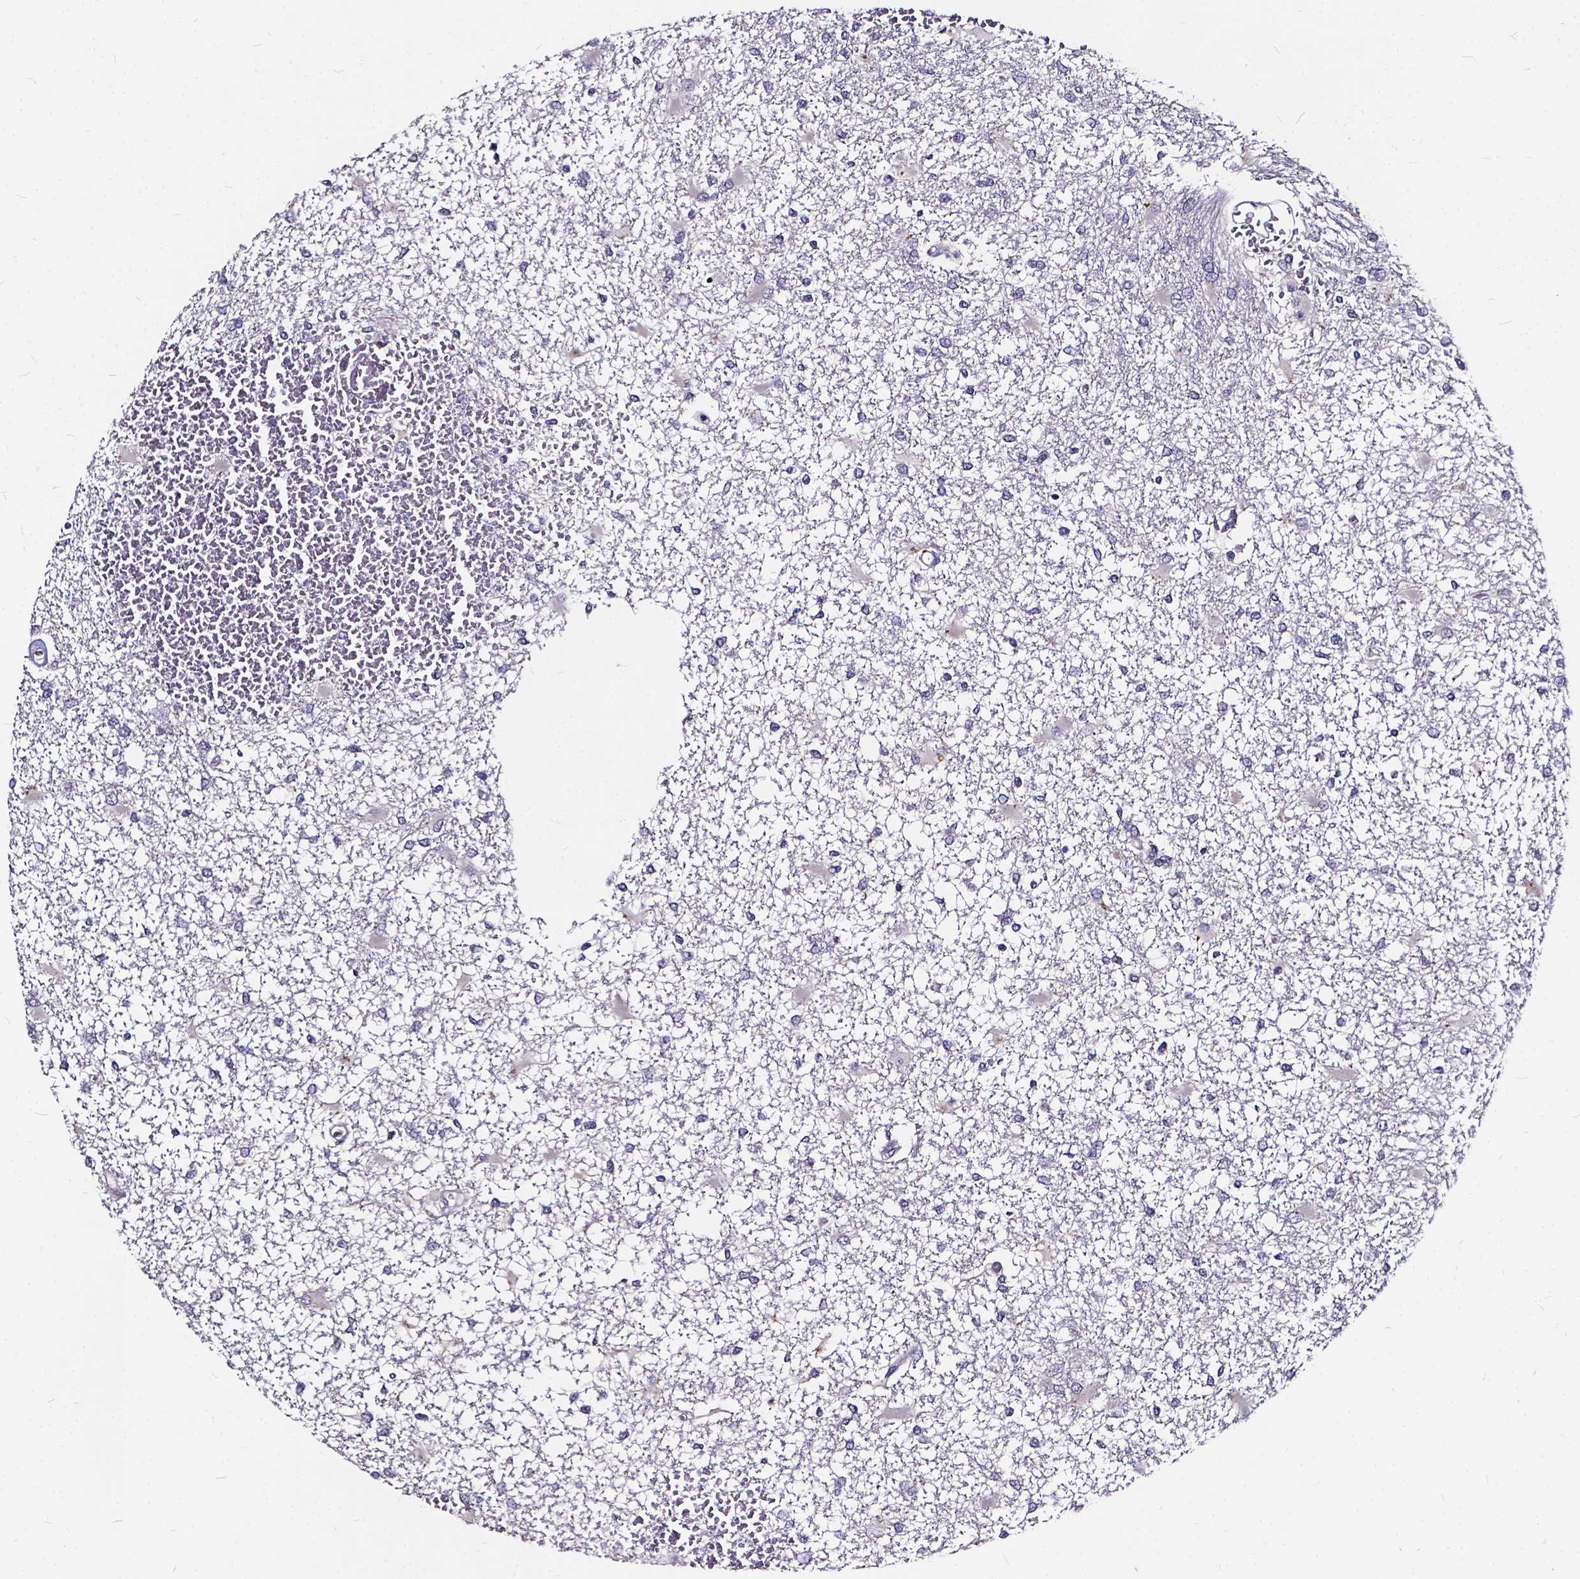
{"staining": {"intensity": "negative", "quantity": "none", "location": "none"}, "tissue": "glioma", "cell_type": "Tumor cells", "image_type": "cancer", "snomed": [{"axis": "morphology", "description": "Glioma, malignant, High grade"}, {"axis": "topography", "description": "Cerebral cortex"}], "caption": "Immunohistochemical staining of glioma displays no significant positivity in tumor cells. (DAB immunohistochemistry, high magnification).", "gene": "SOWAHA", "patient": {"sex": "male", "age": 79}}